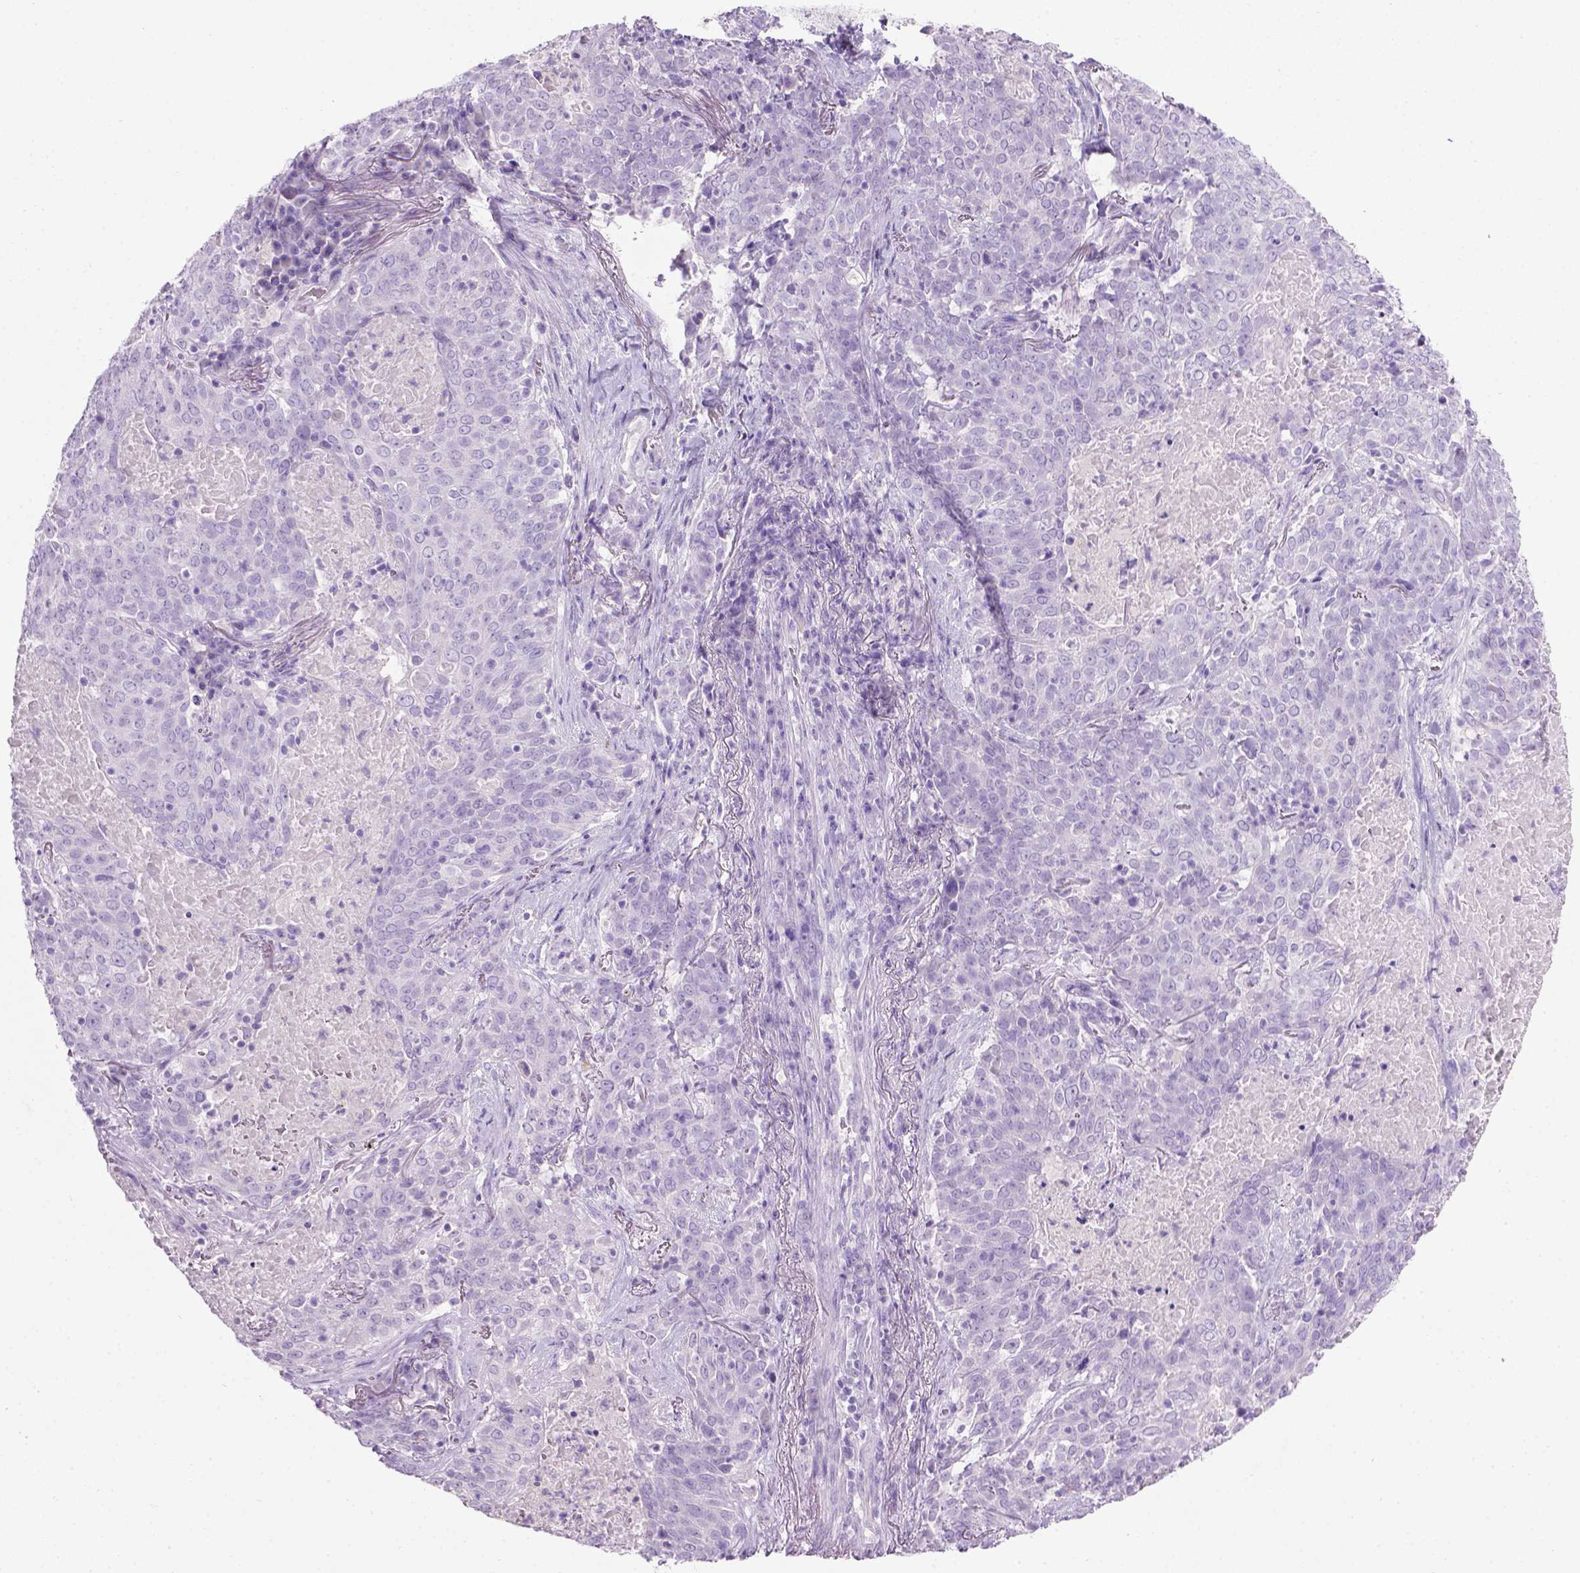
{"staining": {"intensity": "negative", "quantity": "none", "location": "none"}, "tissue": "lung cancer", "cell_type": "Tumor cells", "image_type": "cancer", "snomed": [{"axis": "morphology", "description": "Squamous cell carcinoma, NOS"}, {"axis": "topography", "description": "Lung"}], "caption": "This is a histopathology image of immunohistochemistry (IHC) staining of squamous cell carcinoma (lung), which shows no staining in tumor cells. (Stains: DAB (3,3'-diaminobenzidine) IHC with hematoxylin counter stain, Microscopy: brightfield microscopy at high magnification).", "gene": "LELP1", "patient": {"sex": "male", "age": 82}}